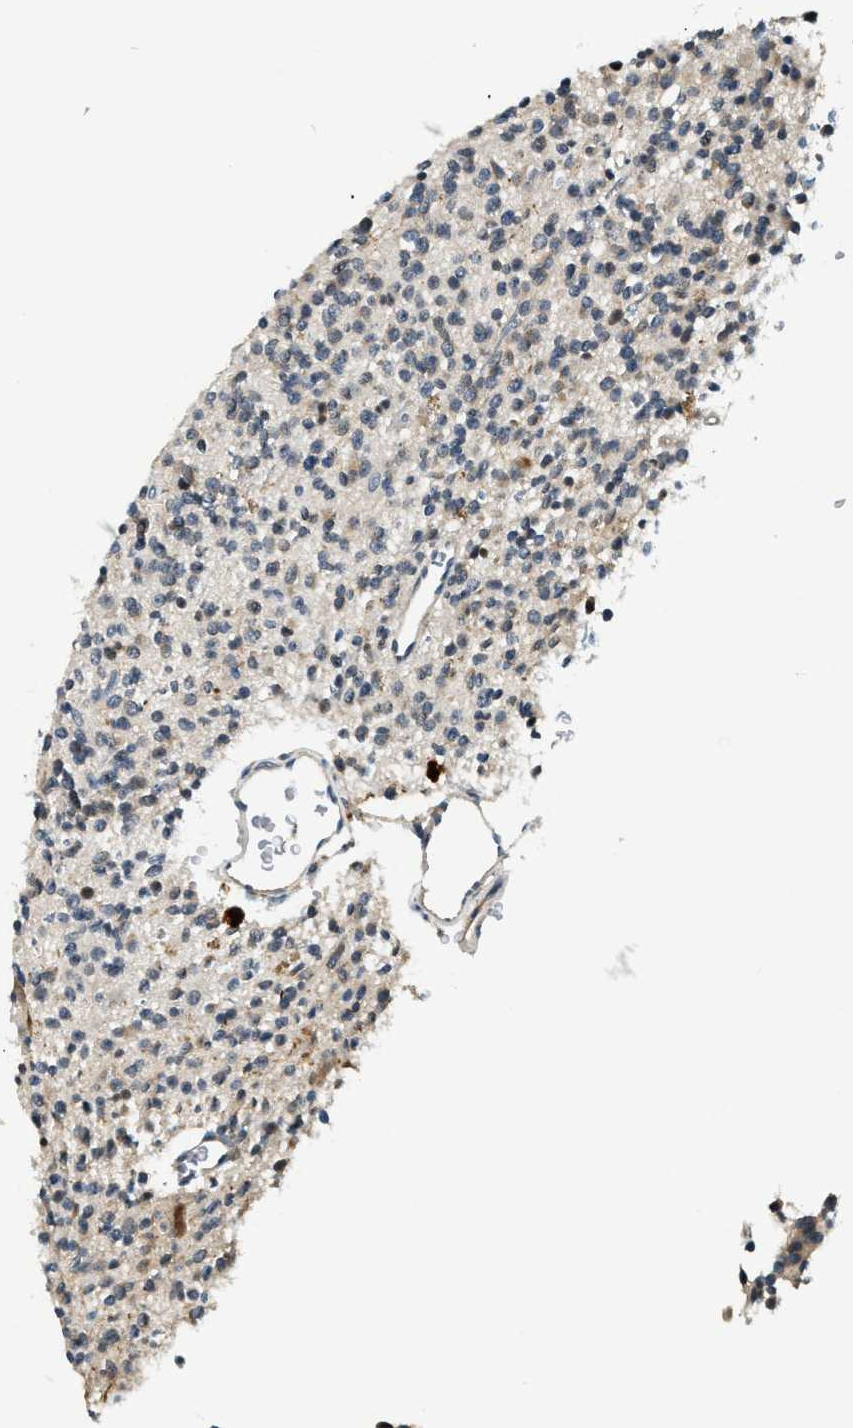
{"staining": {"intensity": "negative", "quantity": "none", "location": "none"}, "tissue": "glioma", "cell_type": "Tumor cells", "image_type": "cancer", "snomed": [{"axis": "morphology", "description": "Glioma, malignant, High grade"}, {"axis": "topography", "description": "Brain"}], "caption": "Protein analysis of malignant glioma (high-grade) reveals no significant positivity in tumor cells.", "gene": "YAE1", "patient": {"sex": "male", "age": 34}}